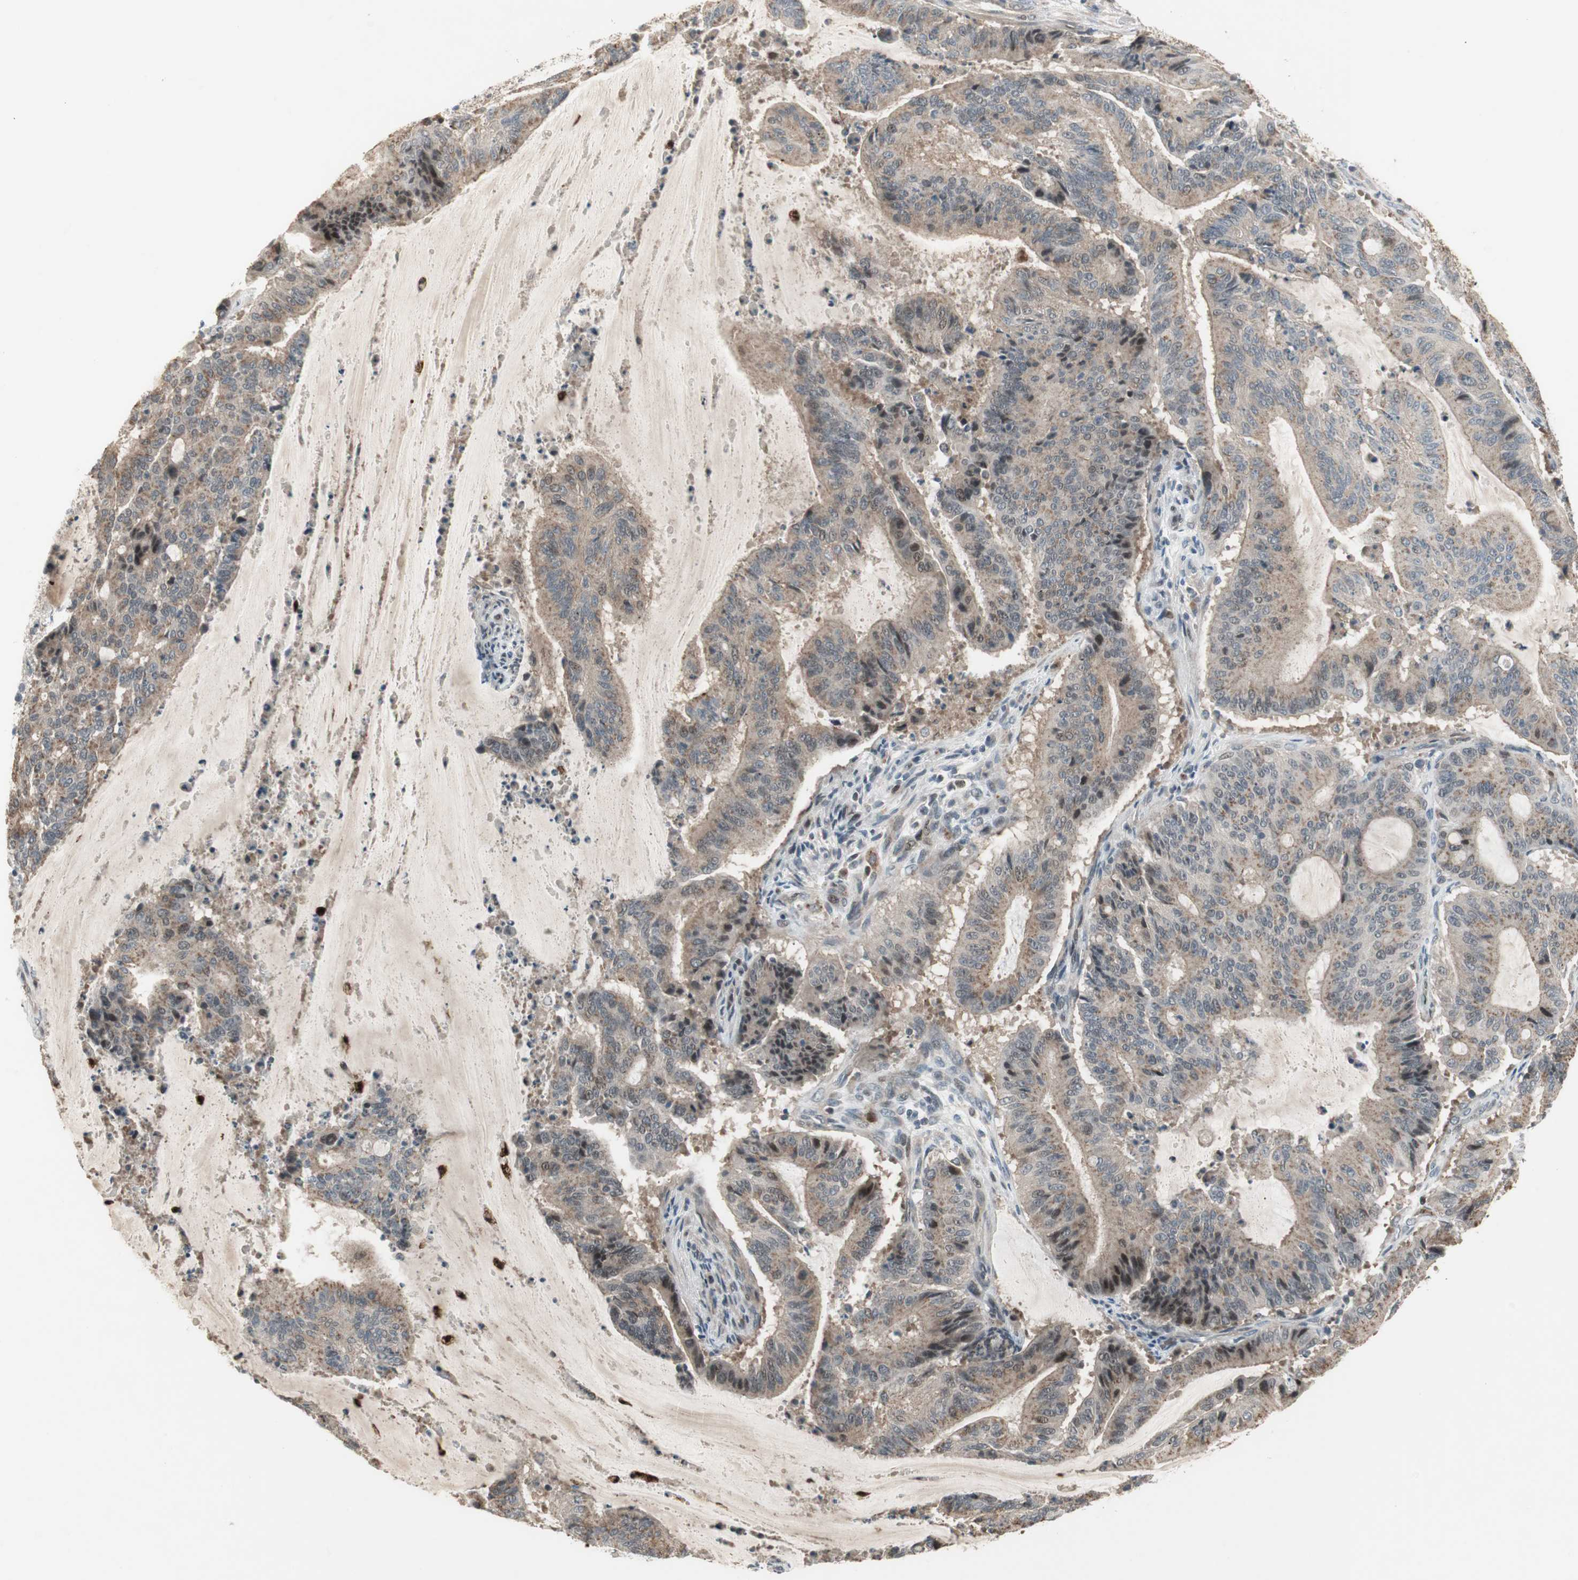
{"staining": {"intensity": "weak", "quantity": "25%-75%", "location": "cytoplasmic/membranous"}, "tissue": "liver cancer", "cell_type": "Tumor cells", "image_type": "cancer", "snomed": [{"axis": "morphology", "description": "Cholangiocarcinoma"}, {"axis": "topography", "description": "Liver"}], "caption": "This histopathology image exhibits liver cancer stained with immunohistochemistry to label a protein in brown. The cytoplasmic/membranous of tumor cells show weak positivity for the protein. Nuclei are counter-stained blue.", "gene": "SNX4", "patient": {"sex": "female", "age": 73}}